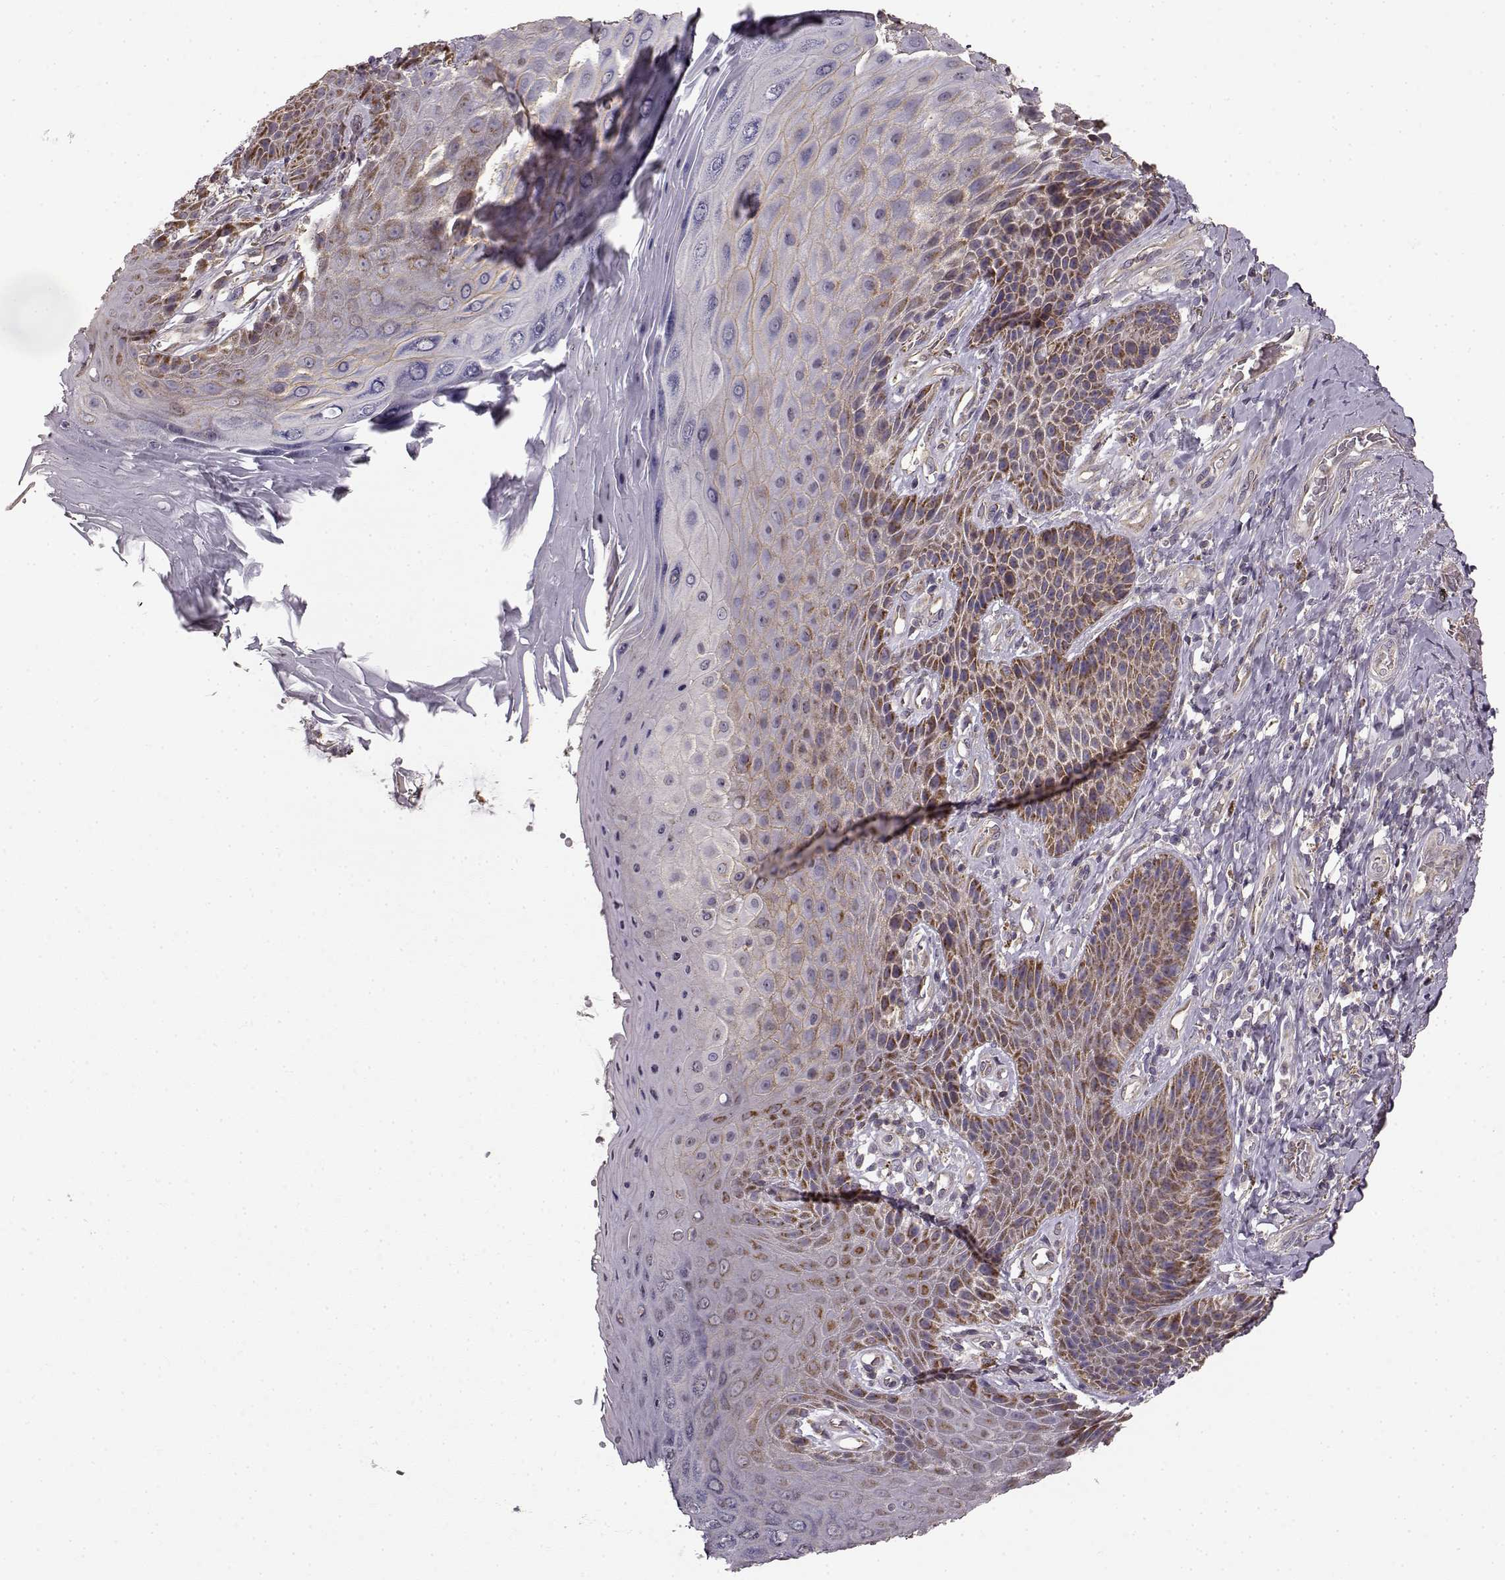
{"staining": {"intensity": "moderate", "quantity": ">75%", "location": "cytoplasmic/membranous"}, "tissue": "skin", "cell_type": "Epidermal cells", "image_type": "normal", "snomed": [{"axis": "morphology", "description": "Normal tissue, NOS"}, {"axis": "topography", "description": "Skeletal muscle"}, {"axis": "topography", "description": "Anal"}, {"axis": "topography", "description": "Peripheral nerve tissue"}], "caption": "Human skin stained with a brown dye exhibits moderate cytoplasmic/membranous positive expression in about >75% of epidermal cells.", "gene": "ERBB3", "patient": {"sex": "male", "age": 53}}